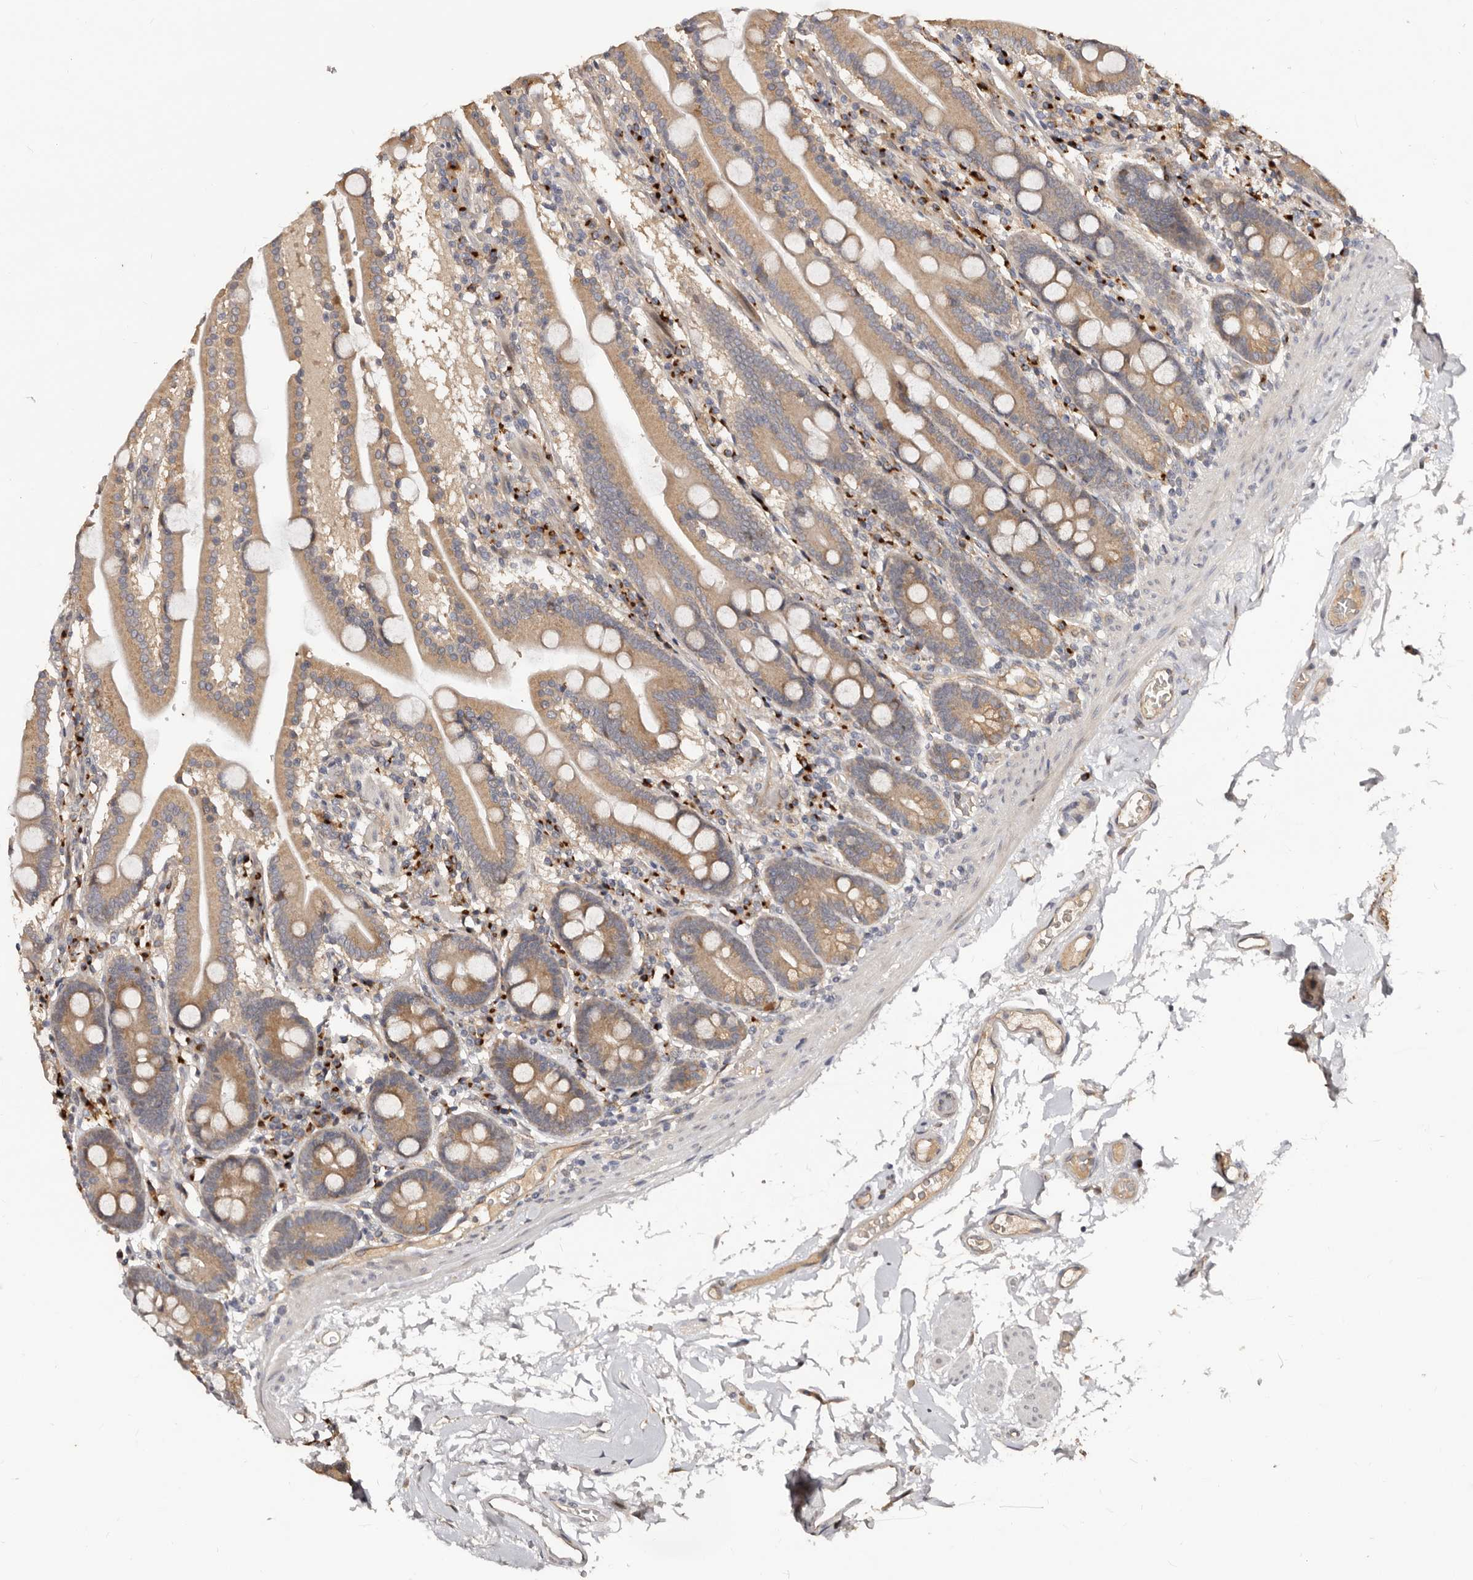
{"staining": {"intensity": "moderate", "quantity": ">75%", "location": "cytoplasmic/membranous"}, "tissue": "duodenum", "cell_type": "Glandular cells", "image_type": "normal", "snomed": [{"axis": "morphology", "description": "Normal tissue, NOS"}, {"axis": "topography", "description": "Duodenum"}], "caption": "Unremarkable duodenum reveals moderate cytoplasmic/membranous positivity in approximately >75% of glandular cells The staining was performed using DAB to visualize the protein expression in brown, while the nuclei were stained in blue with hematoxylin (Magnification: 20x)..", "gene": "DACT2", "patient": {"sex": "male", "age": 55}}